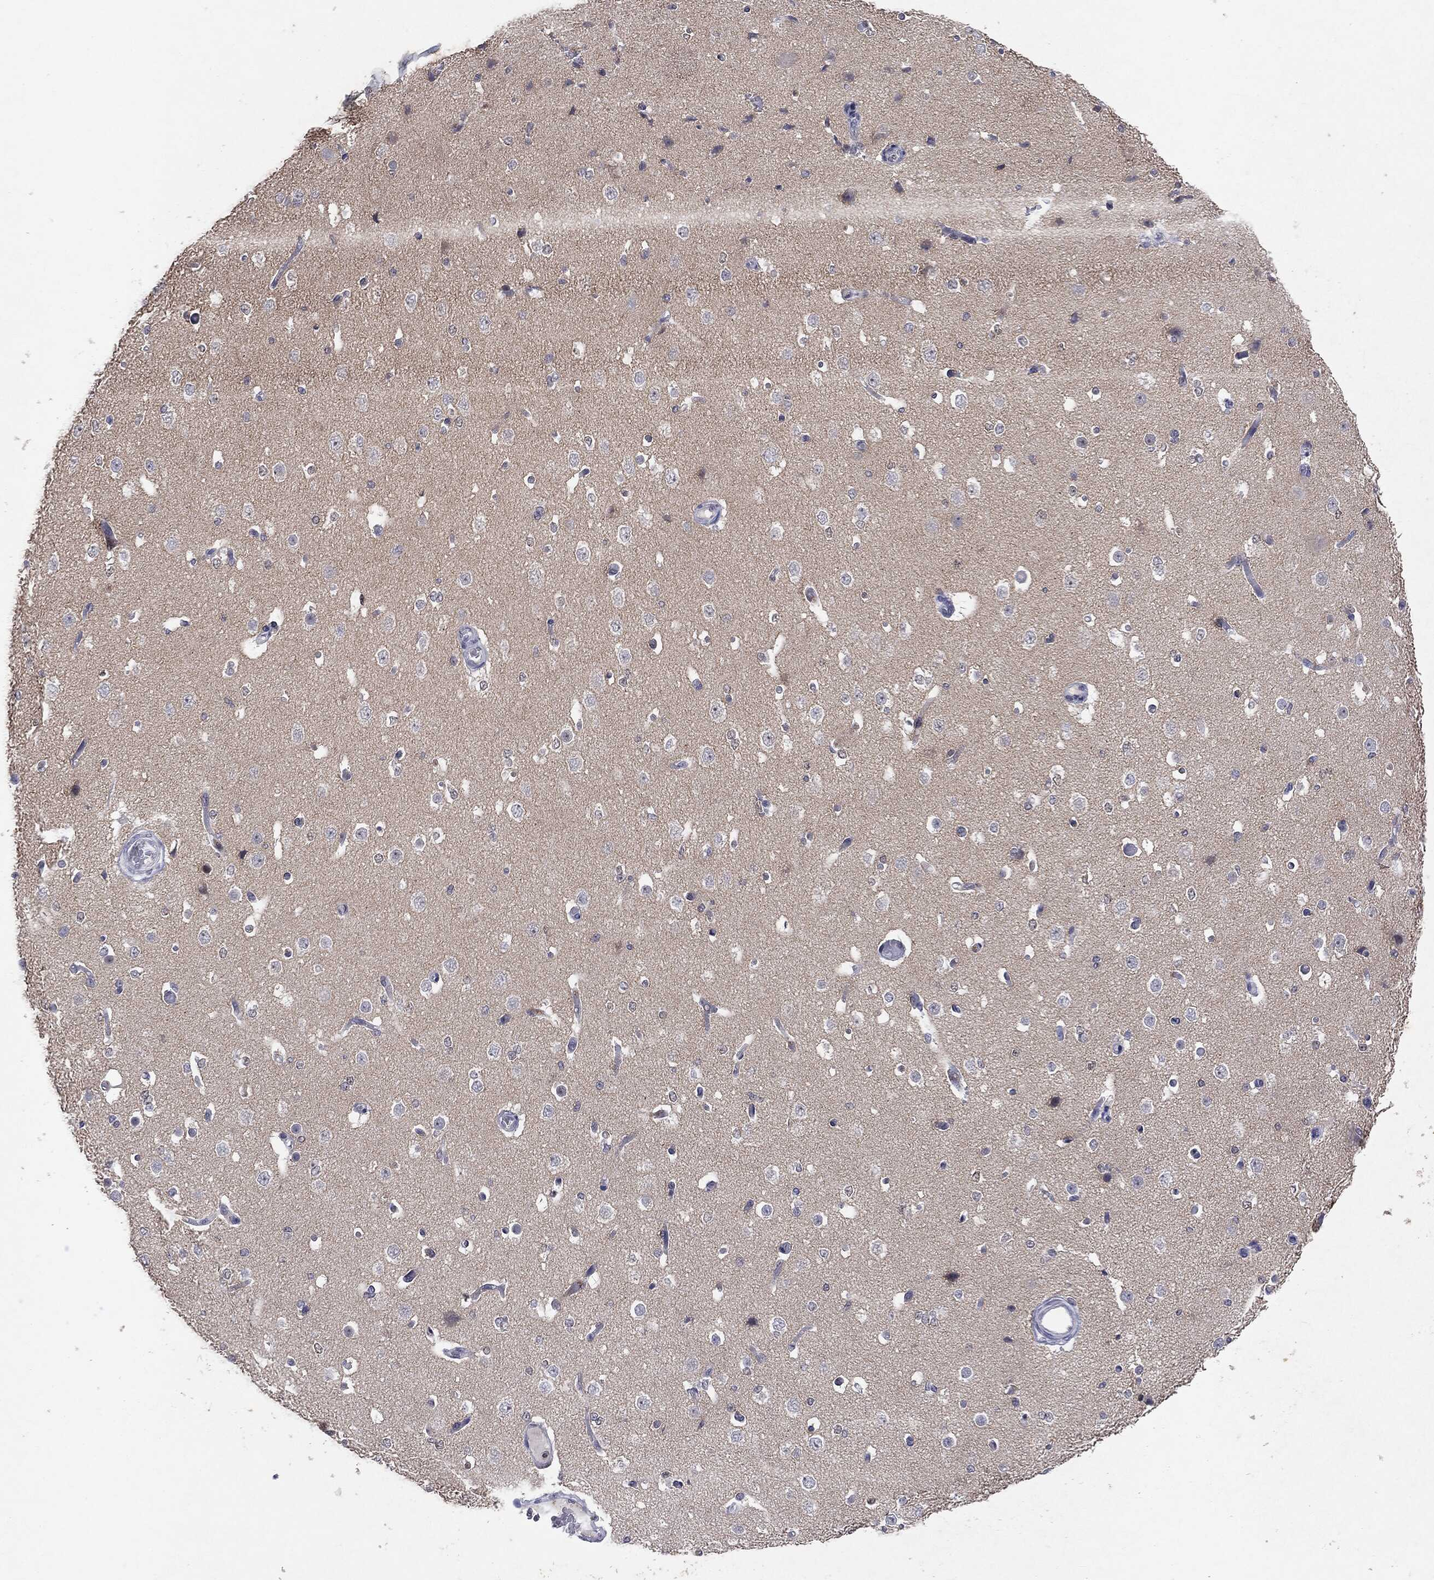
{"staining": {"intensity": "negative", "quantity": "none", "location": "none"}, "tissue": "cerebral cortex", "cell_type": "Endothelial cells", "image_type": "normal", "snomed": [{"axis": "morphology", "description": "Normal tissue, NOS"}, {"axis": "morphology", "description": "Inflammation, NOS"}, {"axis": "topography", "description": "Cerebral cortex"}], "caption": "The histopathology image reveals no staining of endothelial cells in normal cerebral cortex.", "gene": "KIF2C", "patient": {"sex": "male", "age": 6}}